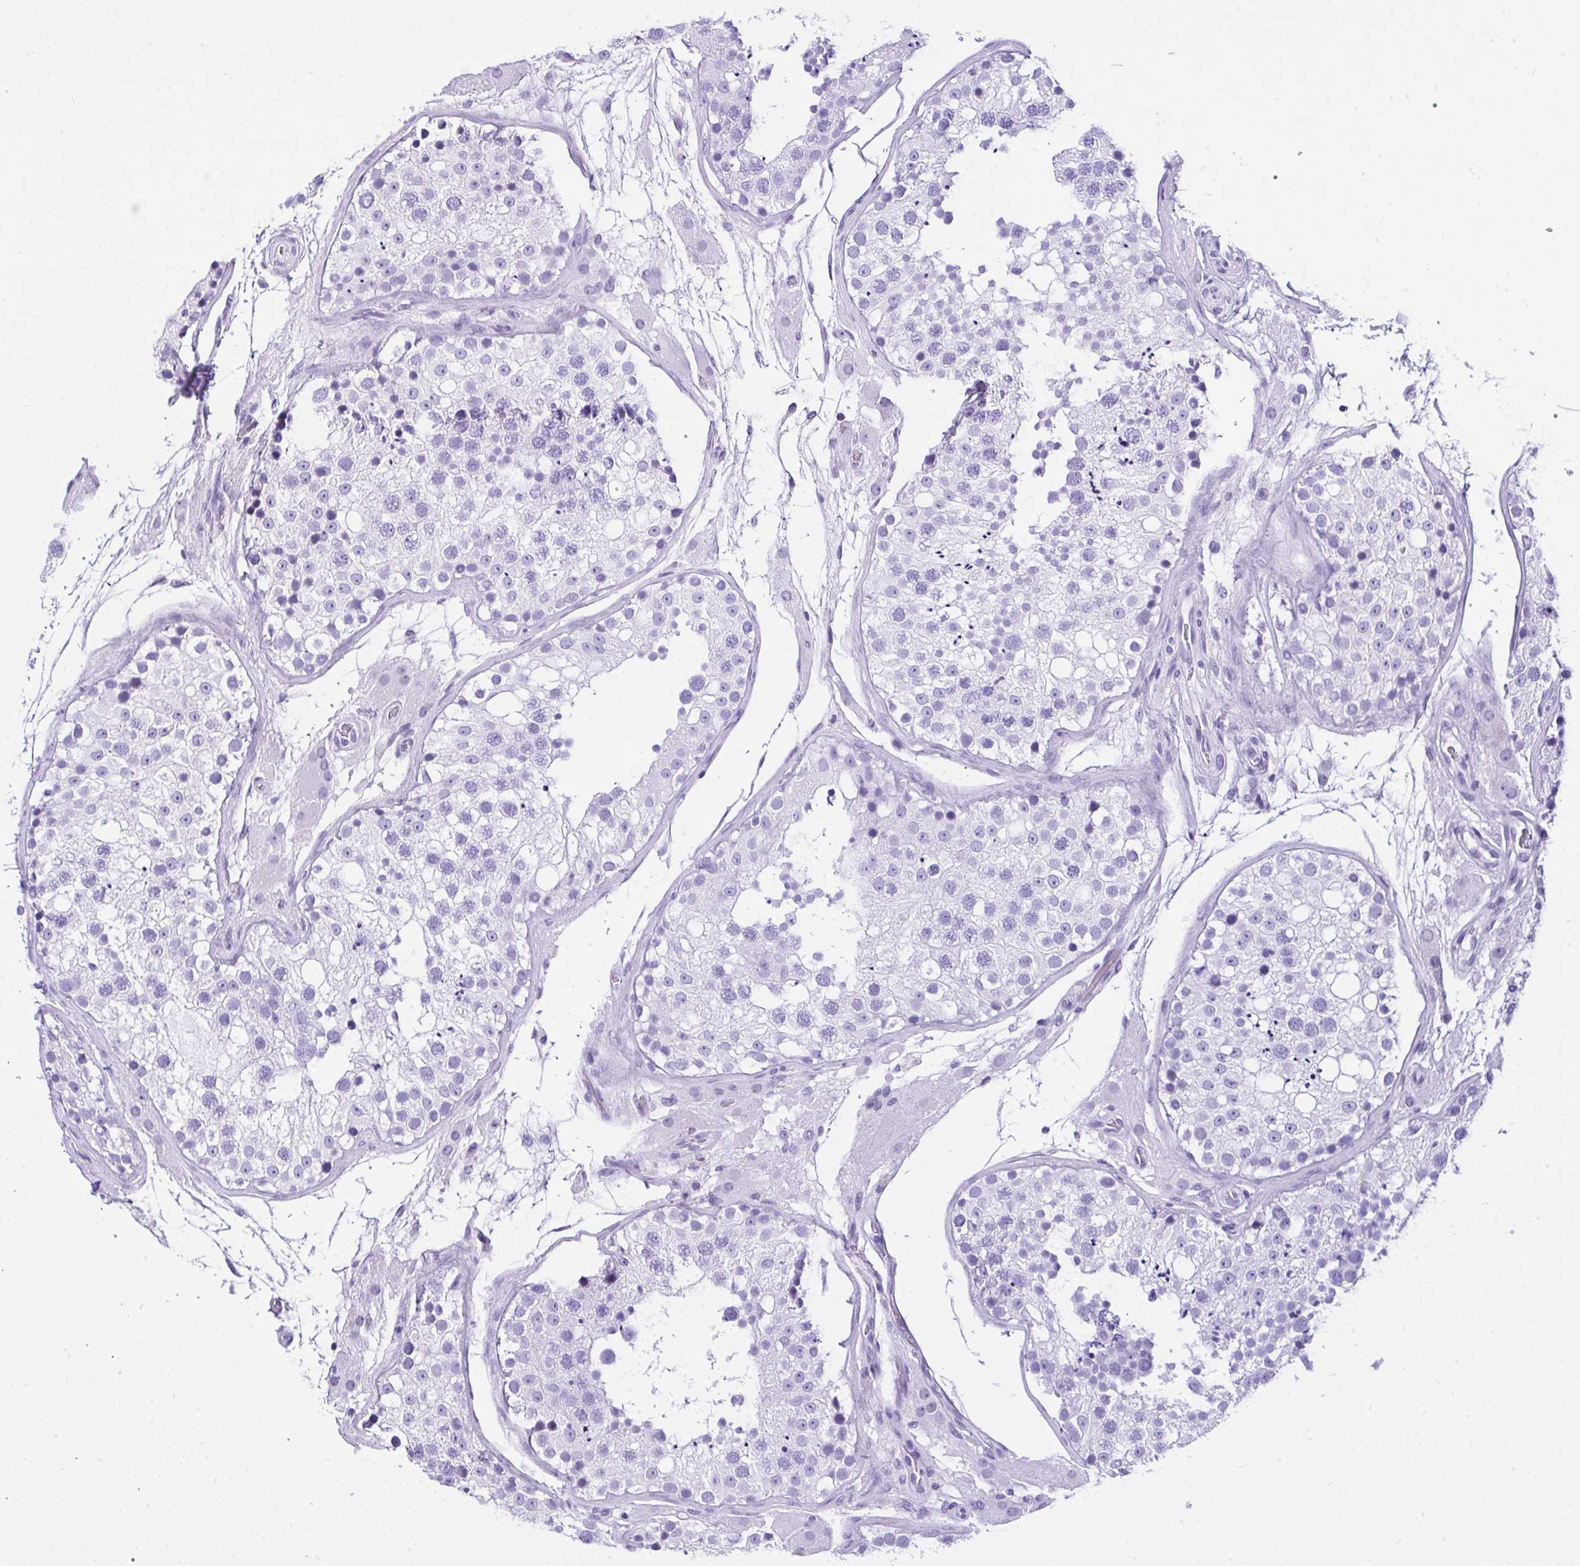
{"staining": {"intensity": "negative", "quantity": "none", "location": "none"}, "tissue": "testis", "cell_type": "Cells in seminiferous ducts", "image_type": "normal", "snomed": [{"axis": "morphology", "description": "Normal tissue, NOS"}, {"axis": "topography", "description": "Testis"}], "caption": "Photomicrograph shows no protein expression in cells in seminiferous ducts of benign testis. (Brightfield microscopy of DAB (3,3'-diaminobenzidine) immunohistochemistry (IHC) at high magnification).", "gene": "KRT27", "patient": {"sex": "male", "age": 26}}